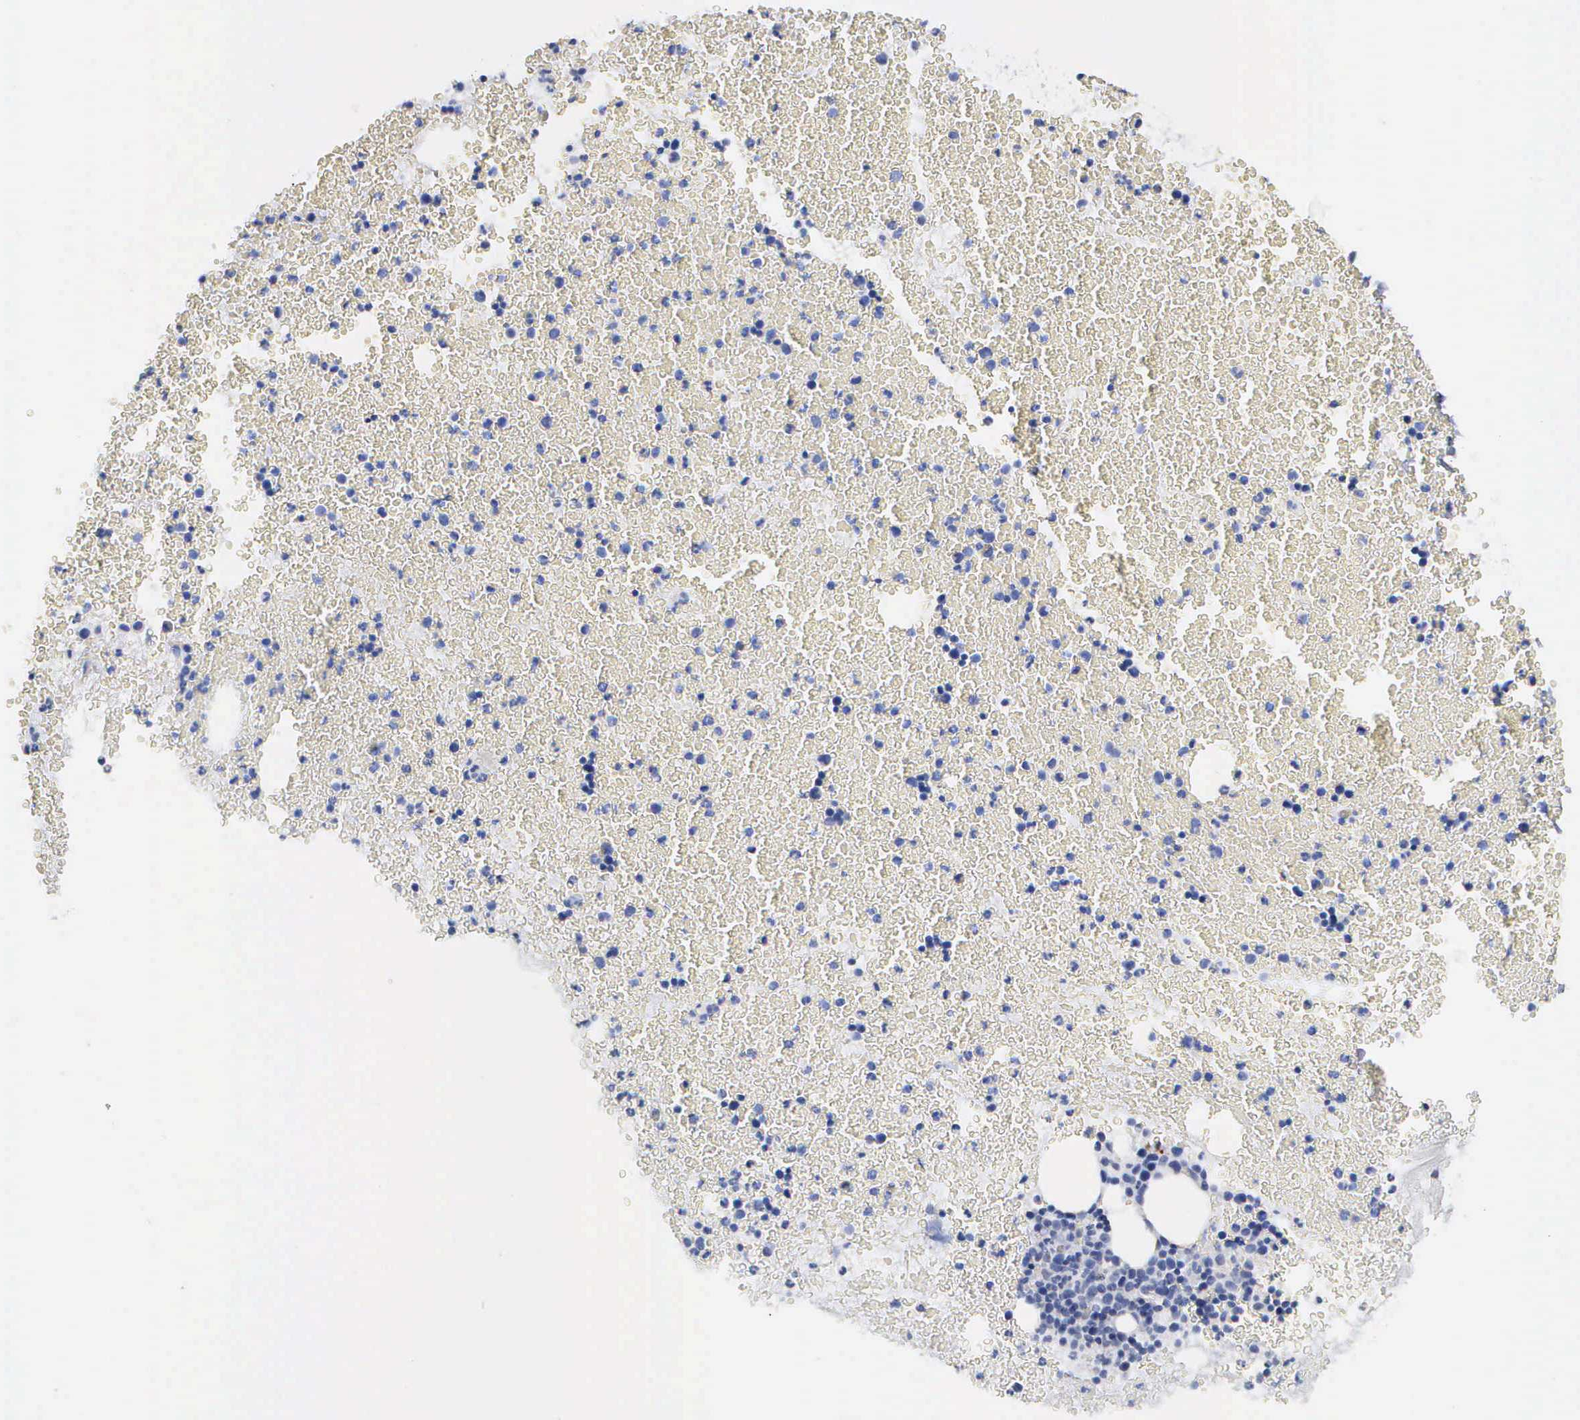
{"staining": {"intensity": "moderate", "quantity": "<25%", "location": "cytoplasmic/membranous"}, "tissue": "bone marrow", "cell_type": "Hematopoietic cells", "image_type": "normal", "snomed": [{"axis": "morphology", "description": "Normal tissue, NOS"}, {"axis": "topography", "description": "Bone marrow"}], "caption": "Immunohistochemical staining of unremarkable human bone marrow reveals moderate cytoplasmic/membranous protein expression in approximately <25% of hematopoietic cells.", "gene": "ASPHD2", "patient": {"sex": "female", "age": 53}}